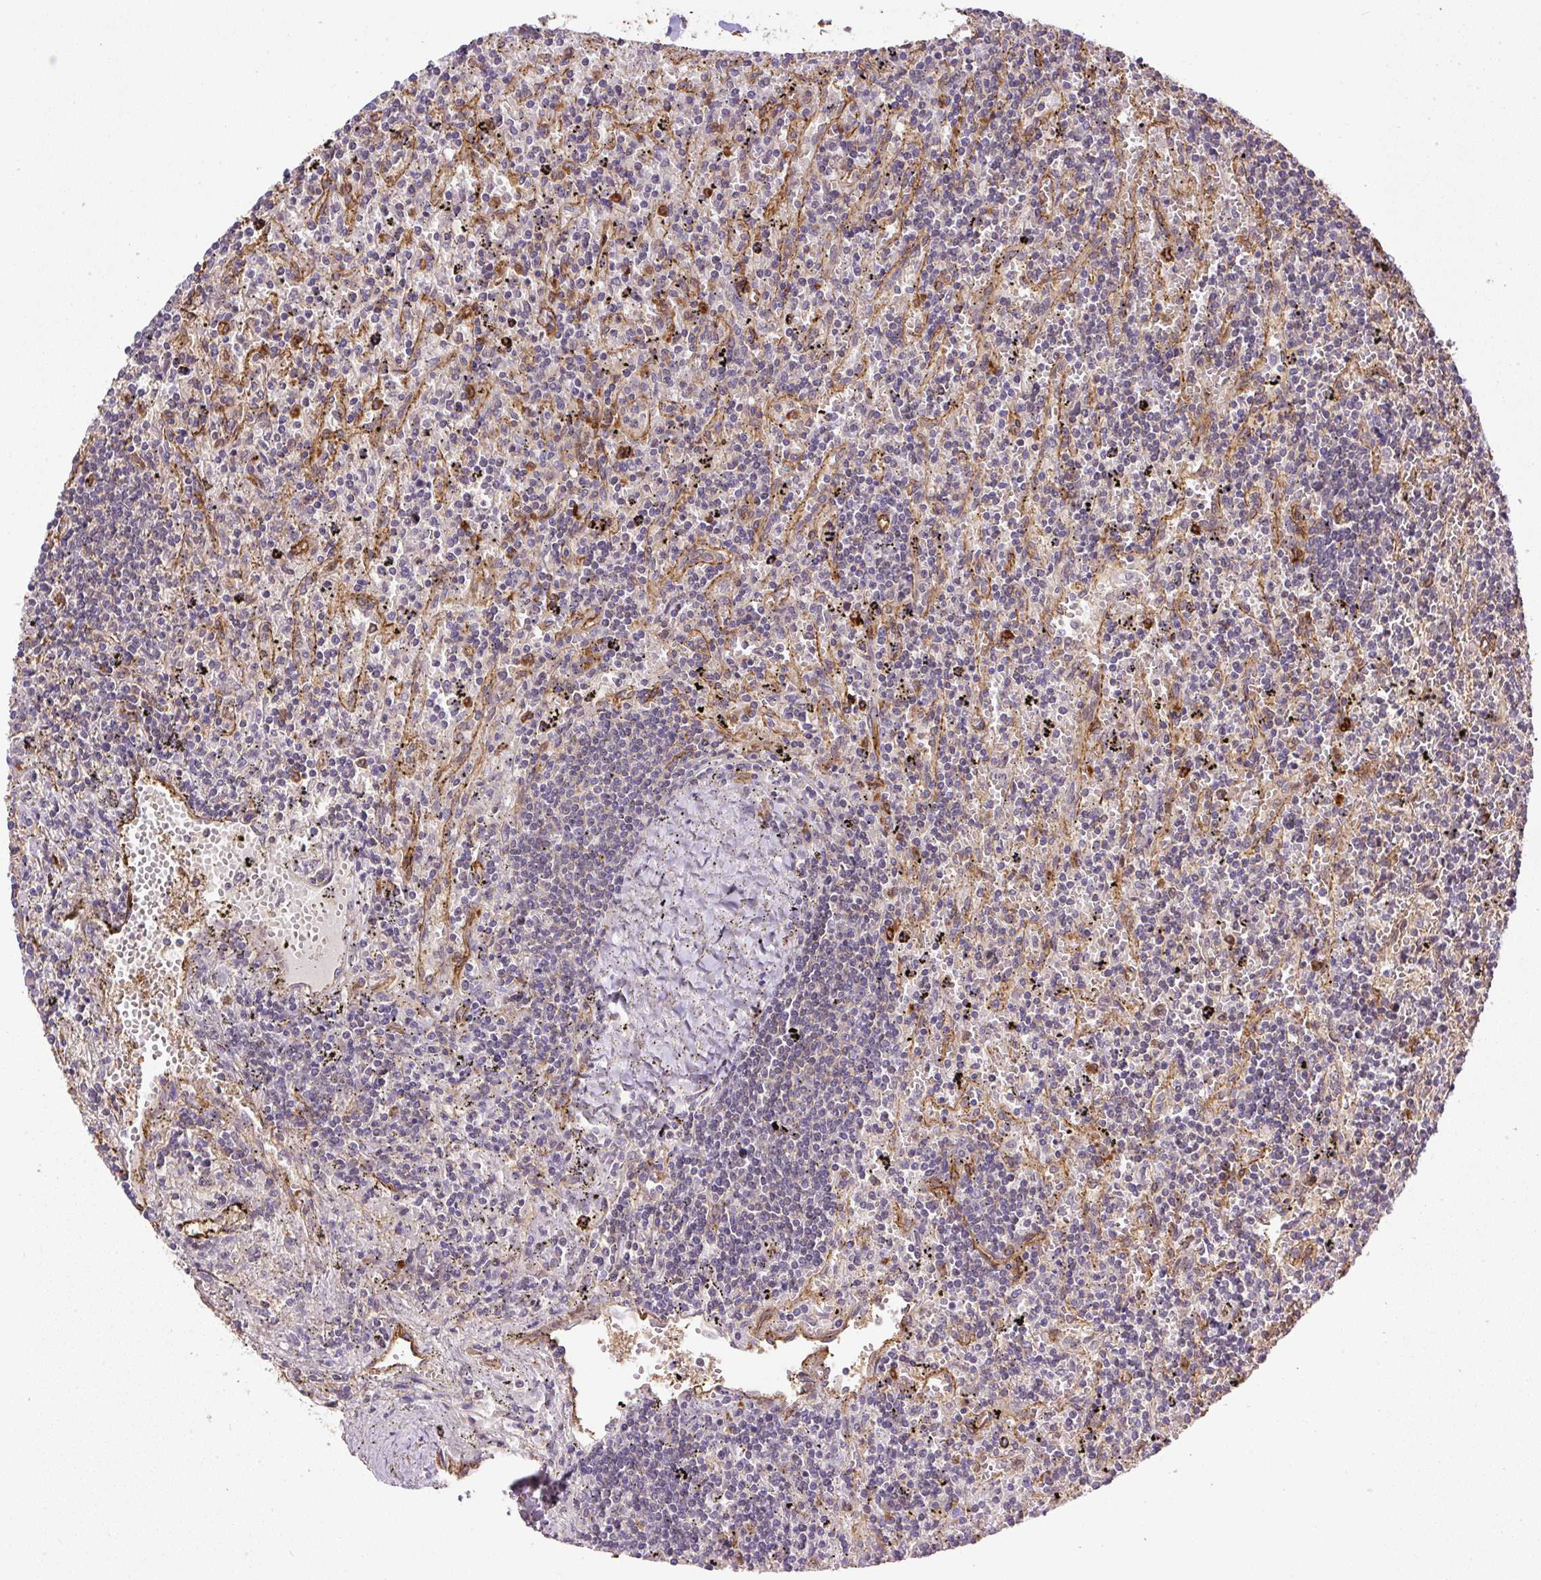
{"staining": {"intensity": "negative", "quantity": "none", "location": "none"}, "tissue": "lymphoma", "cell_type": "Tumor cells", "image_type": "cancer", "snomed": [{"axis": "morphology", "description": "Malignant lymphoma, non-Hodgkin's type, Low grade"}, {"axis": "topography", "description": "Spleen"}], "caption": "Immunohistochemical staining of malignant lymphoma, non-Hodgkin's type (low-grade) exhibits no significant staining in tumor cells.", "gene": "B3GALT5", "patient": {"sex": "male", "age": 76}}